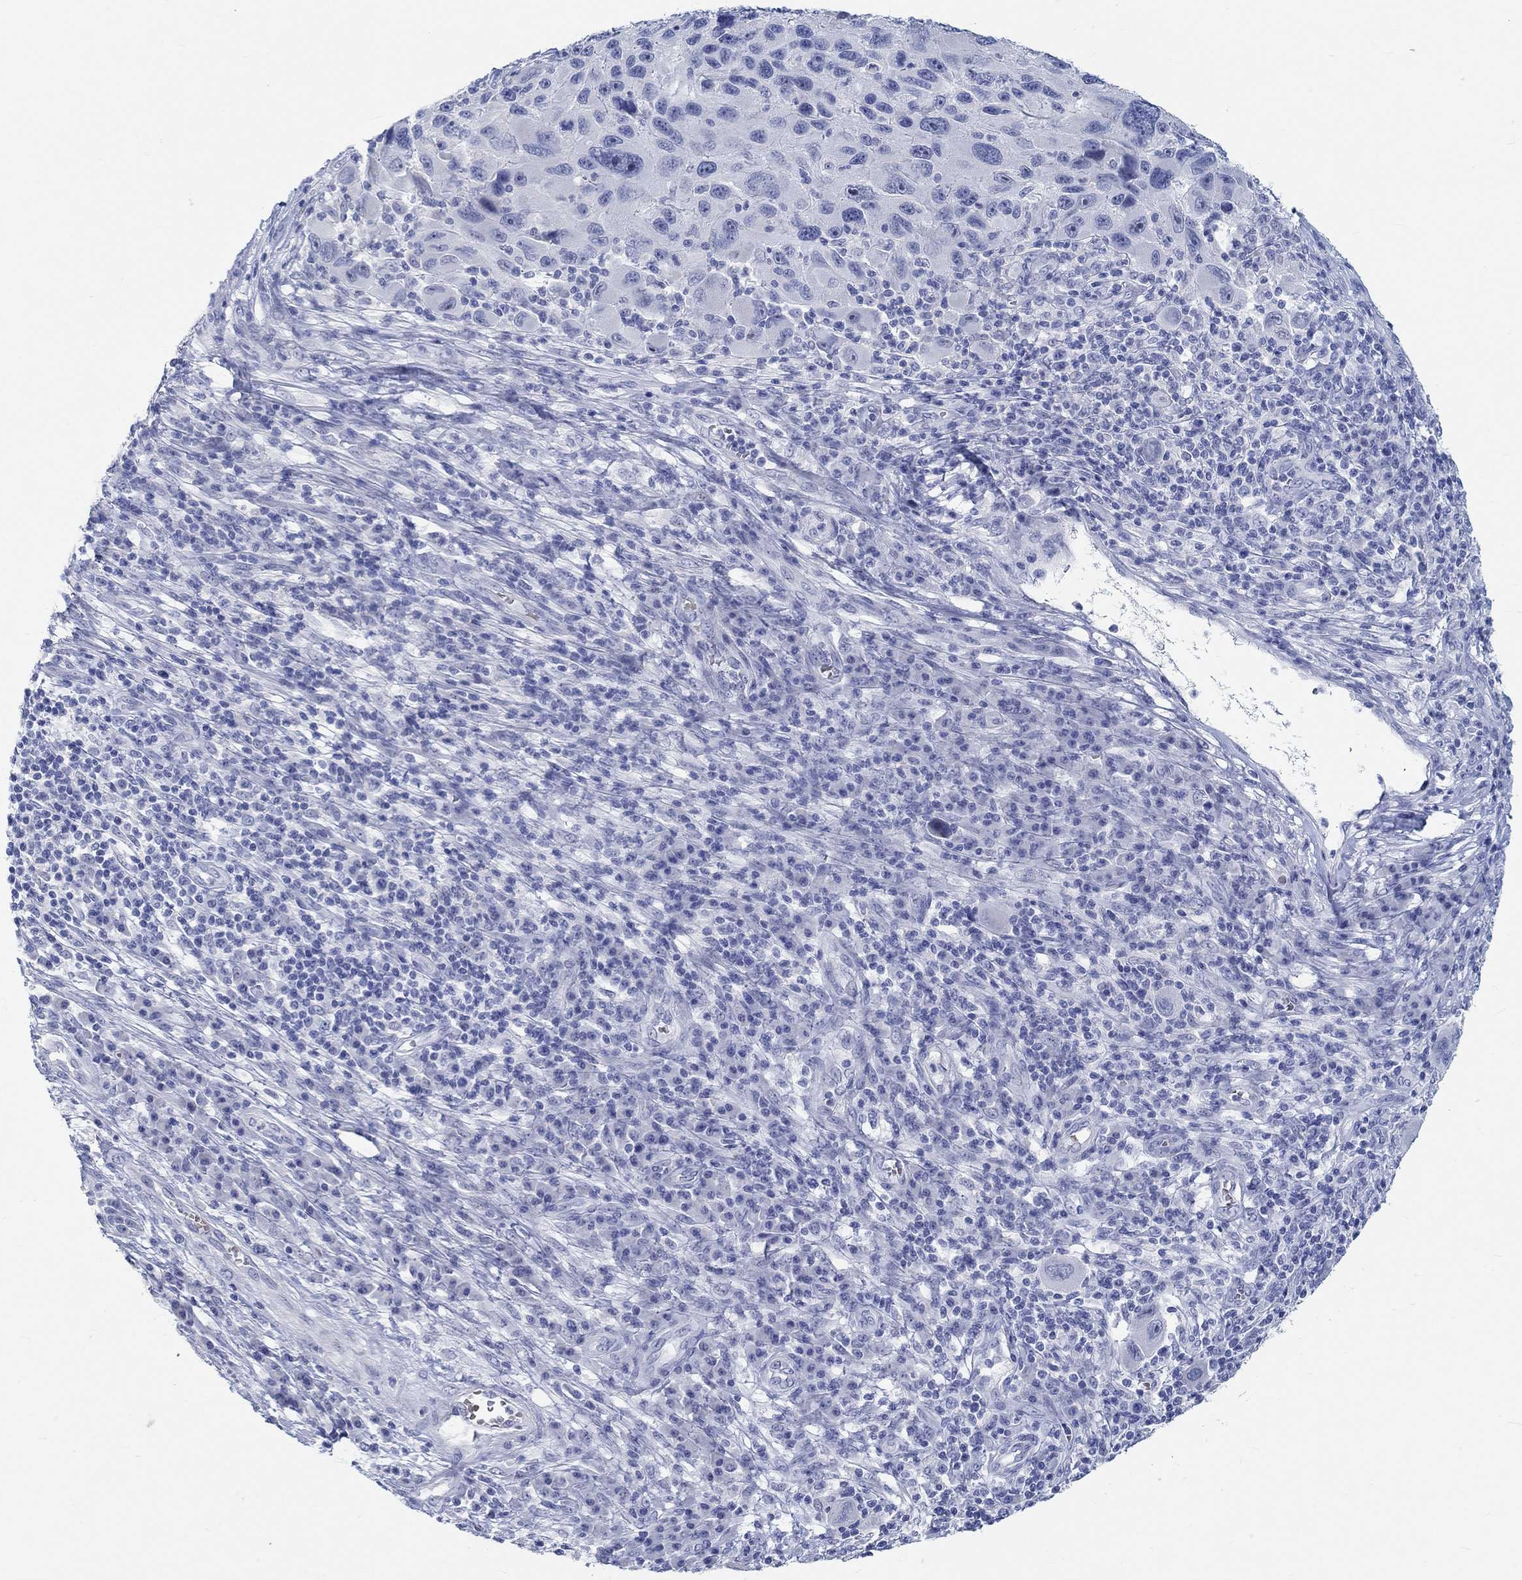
{"staining": {"intensity": "negative", "quantity": "none", "location": "none"}, "tissue": "melanoma", "cell_type": "Tumor cells", "image_type": "cancer", "snomed": [{"axis": "morphology", "description": "Malignant melanoma, NOS"}, {"axis": "topography", "description": "Skin"}], "caption": "IHC of human melanoma exhibits no staining in tumor cells. (Stains: DAB immunohistochemistry with hematoxylin counter stain, Microscopy: brightfield microscopy at high magnification).", "gene": "GRIA3", "patient": {"sex": "male", "age": 53}}